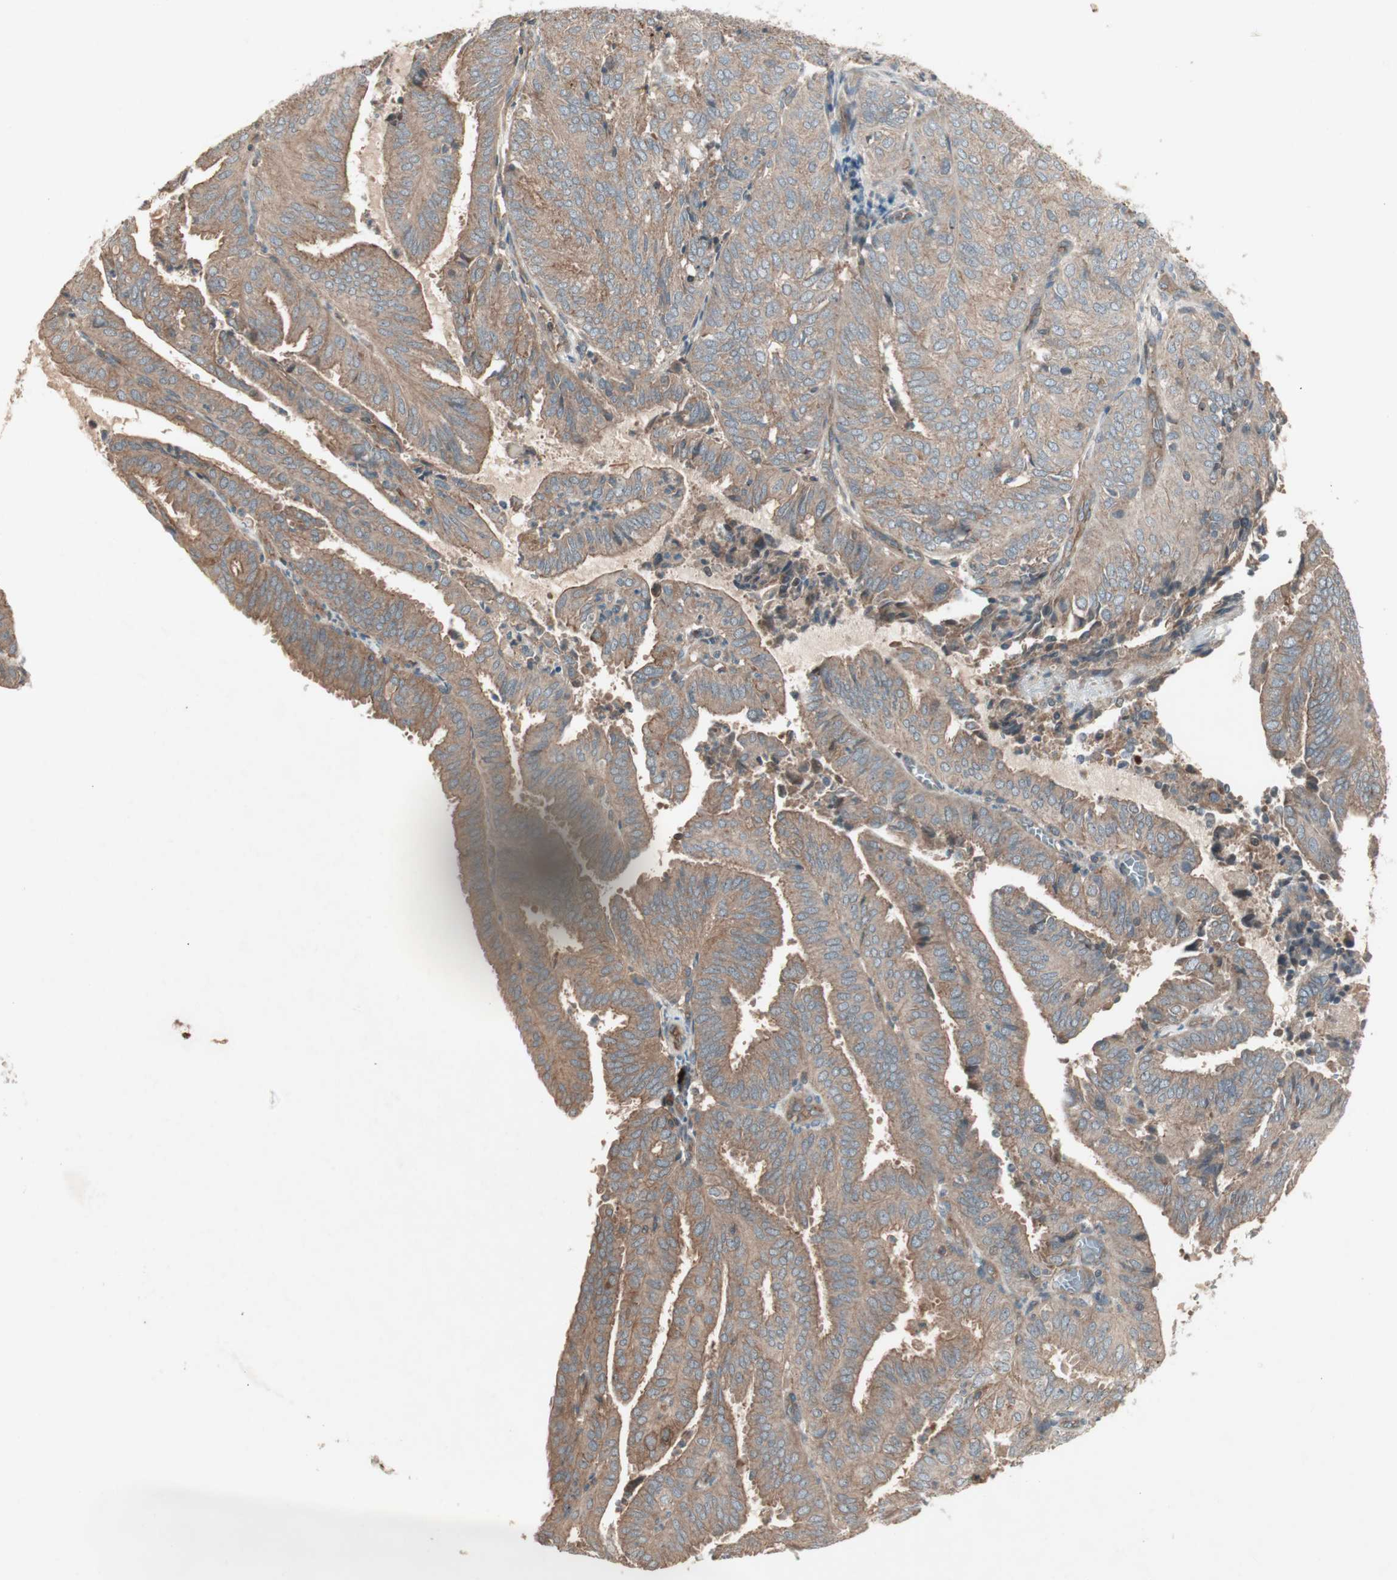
{"staining": {"intensity": "moderate", "quantity": ">75%", "location": "cytoplasmic/membranous"}, "tissue": "endometrial cancer", "cell_type": "Tumor cells", "image_type": "cancer", "snomed": [{"axis": "morphology", "description": "Adenocarcinoma, NOS"}, {"axis": "topography", "description": "Uterus"}], "caption": "Endometrial adenocarcinoma was stained to show a protein in brown. There is medium levels of moderate cytoplasmic/membranous positivity in about >75% of tumor cells.", "gene": "TFPI", "patient": {"sex": "female", "age": 60}}